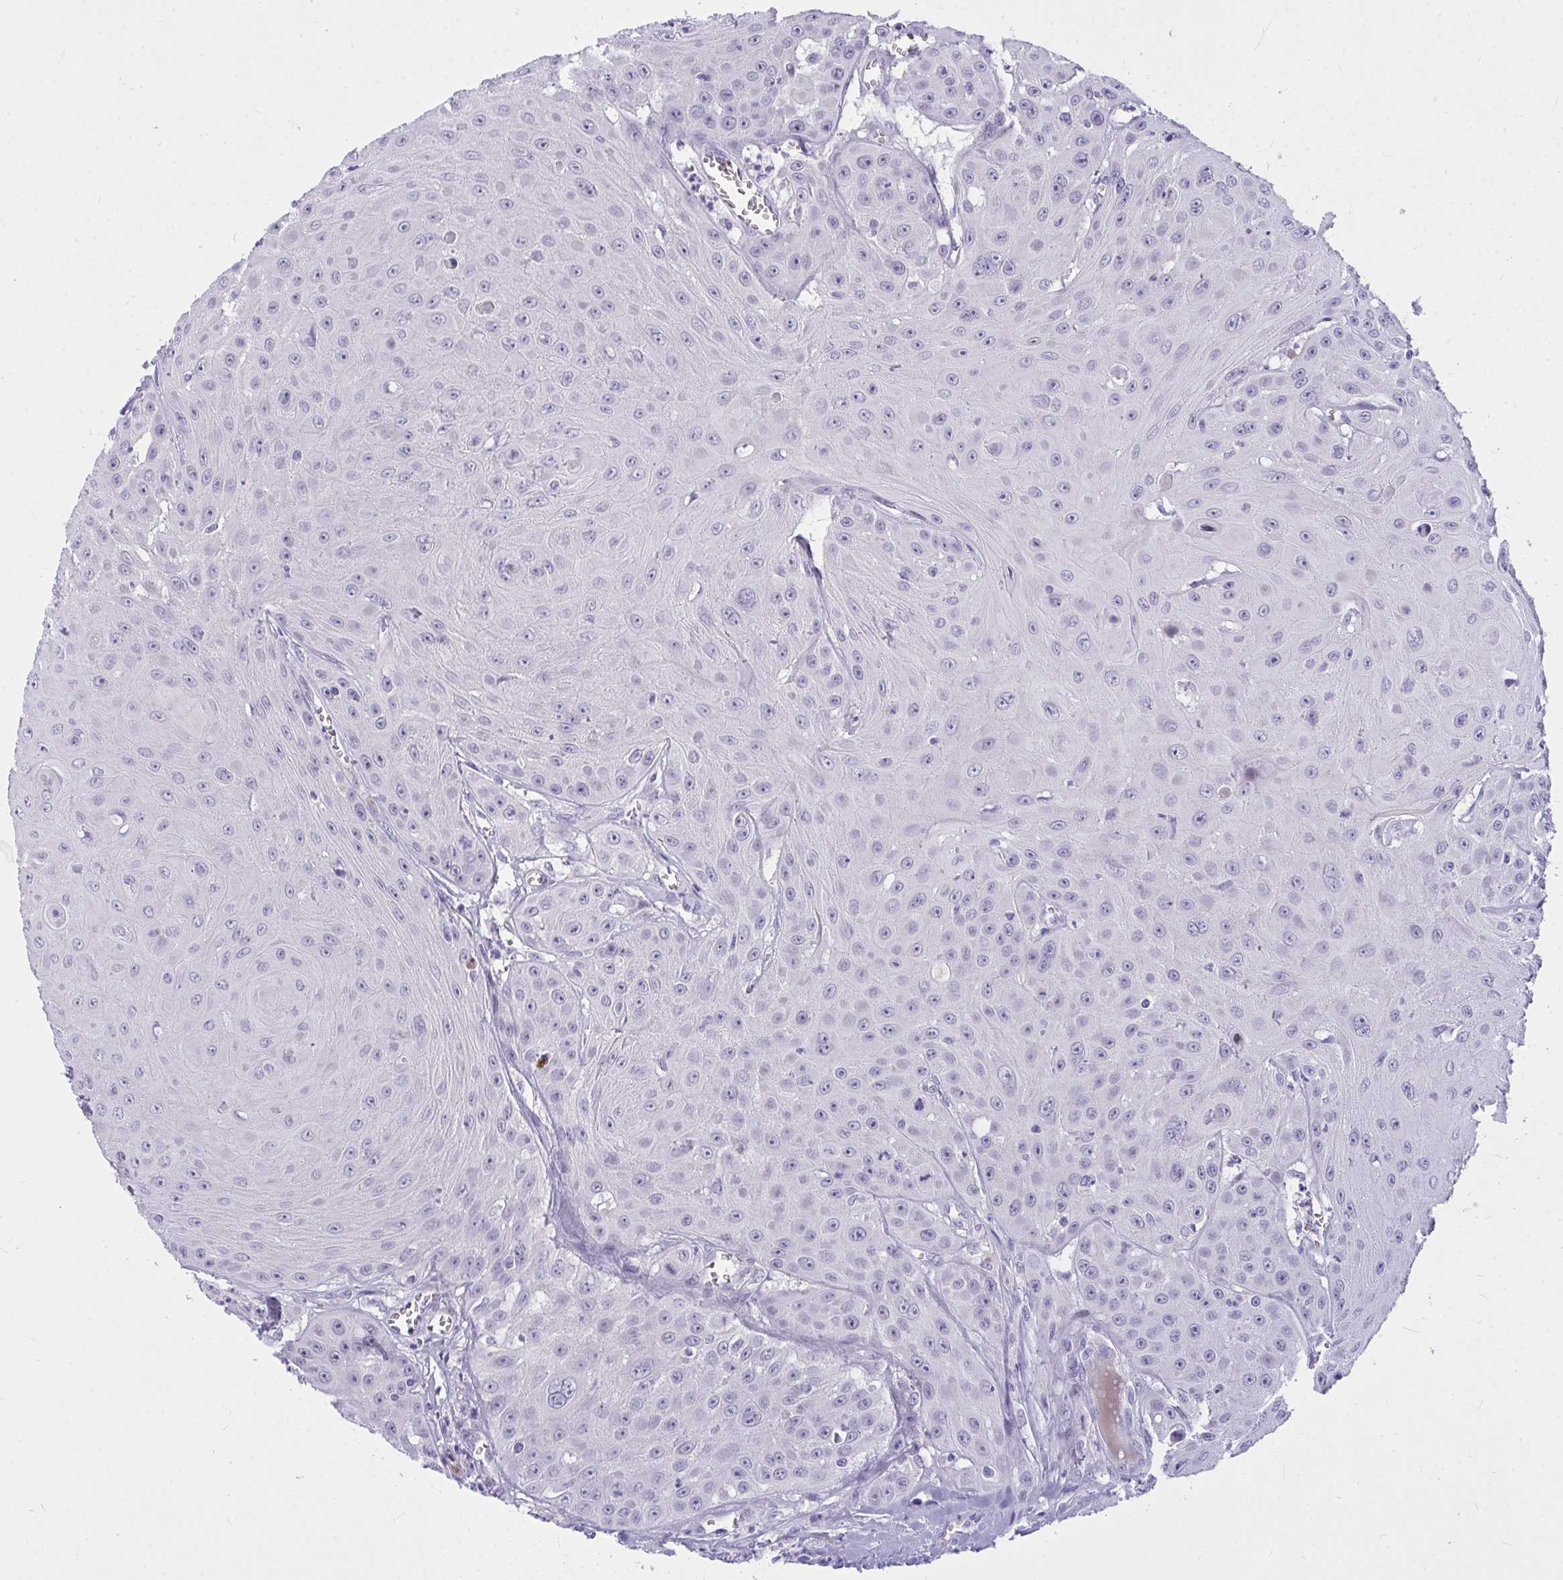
{"staining": {"intensity": "negative", "quantity": "none", "location": "none"}, "tissue": "head and neck cancer", "cell_type": "Tumor cells", "image_type": "cancer", "snomed": [{"axis": "morphology", "description": "Squamous cell carcinoma, NOS"}, {"axis": "topography", "description": "Oral tissue"}, {"axis": "topography", "description": "Head-Neck"}], "caption": "Tumor cells are negative for protein expression in human head and neck cancer. Nuclei are stained in blue.", "gene": "TSBP1", "patient": {"sex": "male", "age": 81}}